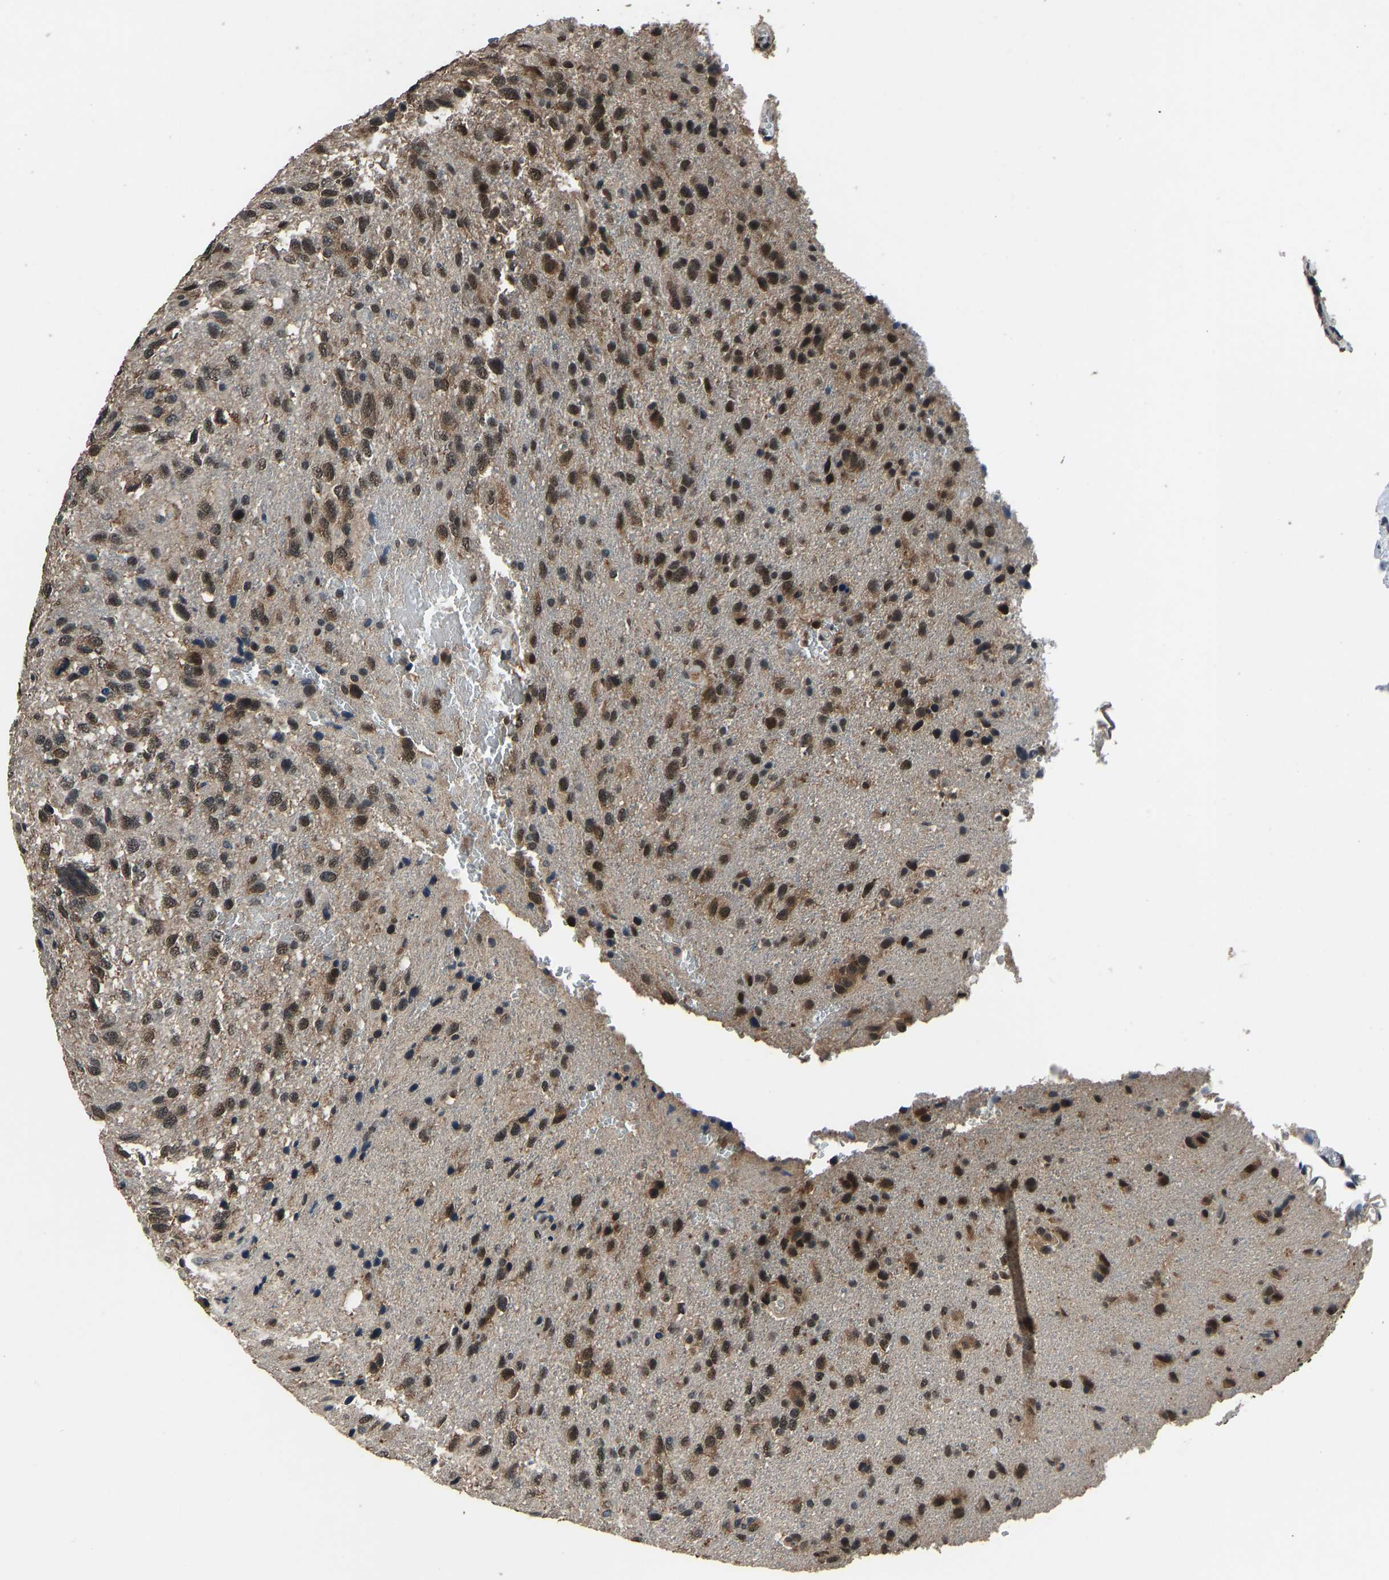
{"staining": {"intensity": "strong", "quantity": ">75%", "location": "cytoplasmic/membranous,nuclear"}, "tissue": "glioma", "cell_type": "Tumor cells", "image_type": "cancer", "snomed": [{"axis": "morphology", "description": "Glioma, malignant, High grade"}, {"axis": "topography", "description": "Brain"}], "caption": "Strong cytoplasmic/membranous and nuclear positivity is identified in approximately >75% of tumor cells in glioma.", "gene": "TOX4", "patient": {"sex": "female", "age": 58}}